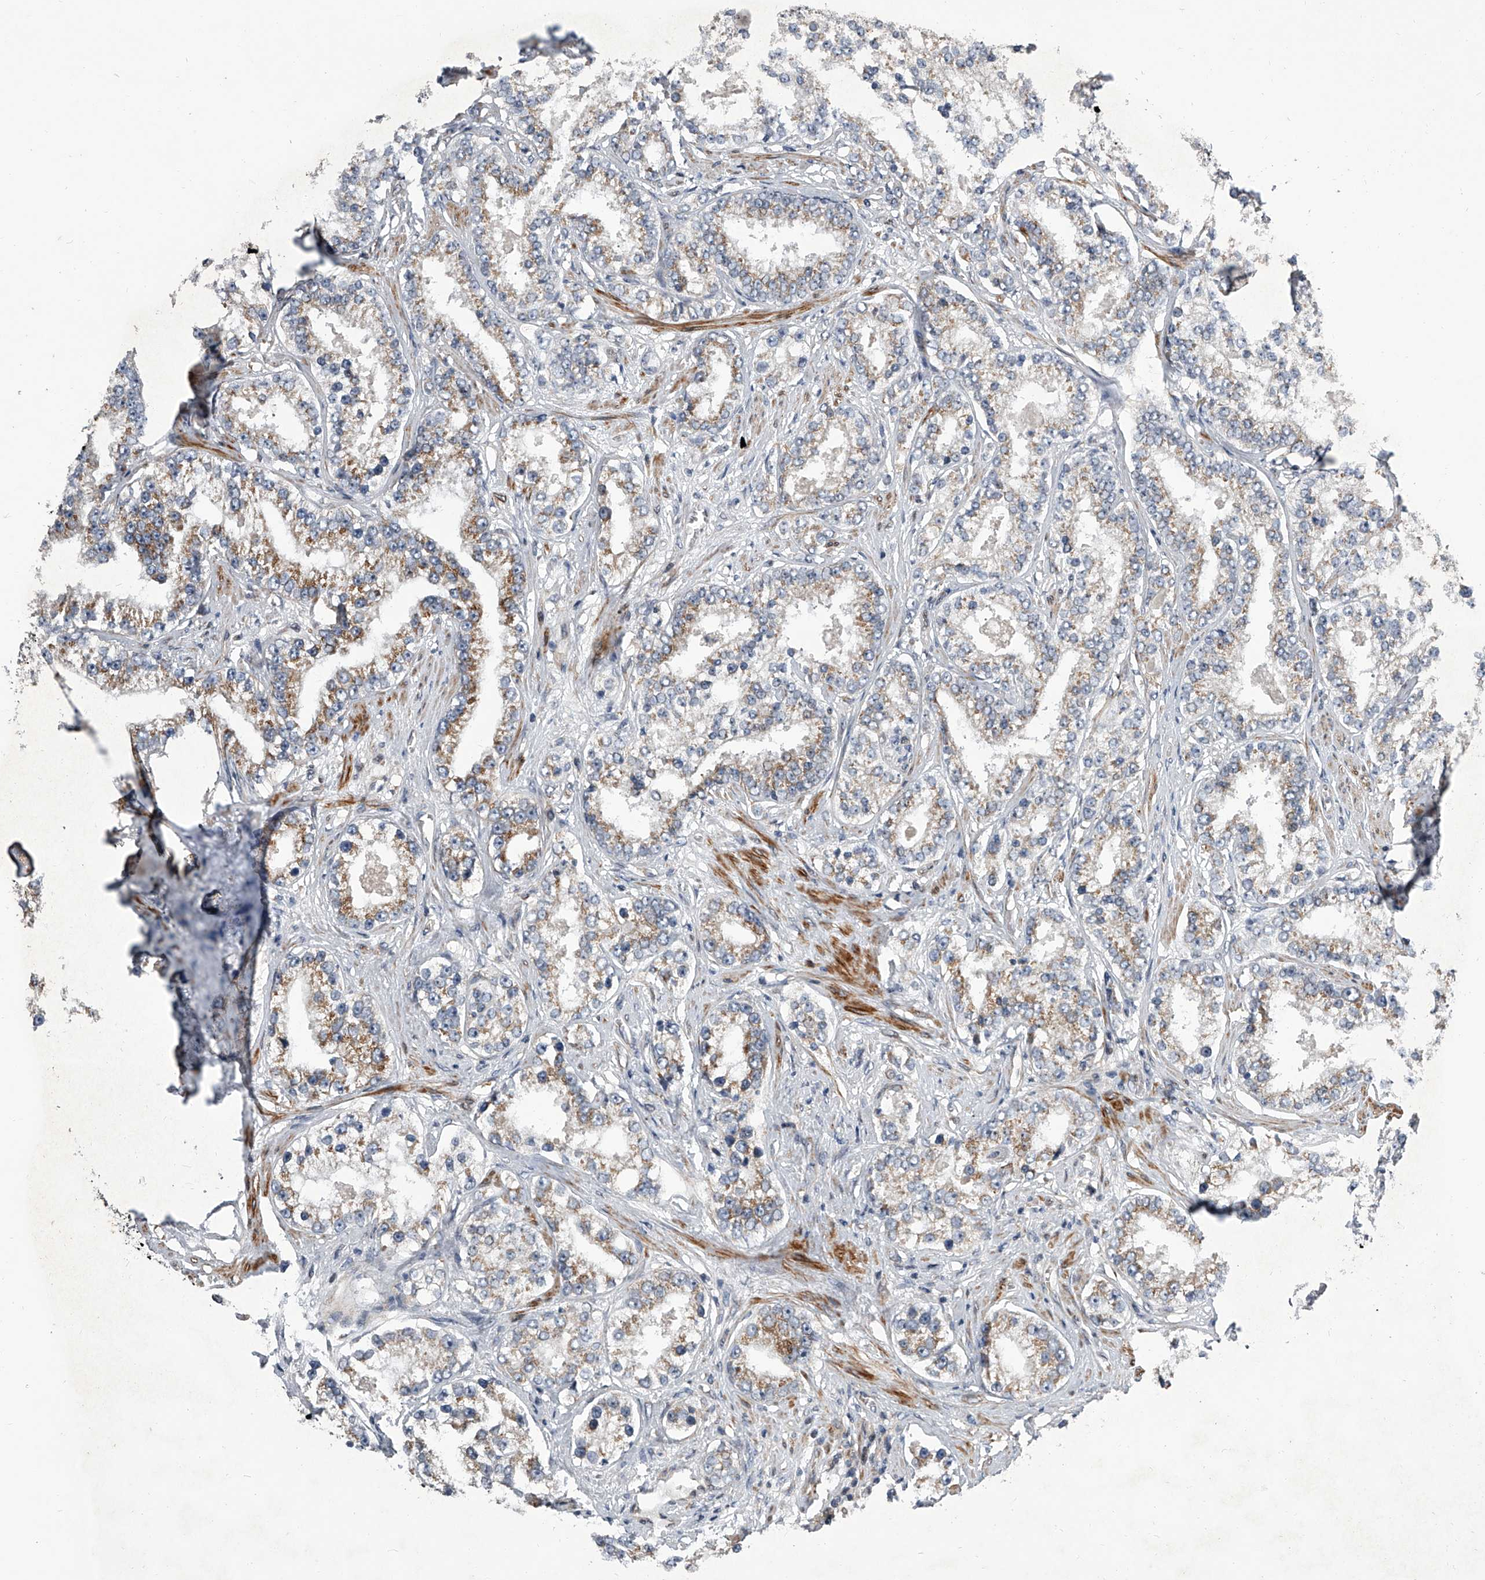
{"staining": {"intensity": "moderate", "quantity": "<25%", "location": "cytoplasmic/membranous"}, "tissue": "prostate cancer", "cell_type": "Tumor cells", "image_type": "cancer", "snomed": [{"axis": "morphology", "description": "Normal tissue, NOS"}, {"axis": "morphology", "description": "Adenocarcinoma, High grade"}, {"axis": "topography", "description": "Prostate"}], "caption": "Prostate cancer stained for a protein (brown) demonstrates moderate cytoplasmic/membranous positive staining in approximately <25% of tumor cells.", "gene": "DLGAP2", "patient": {"sex": "male", "age": 83}}